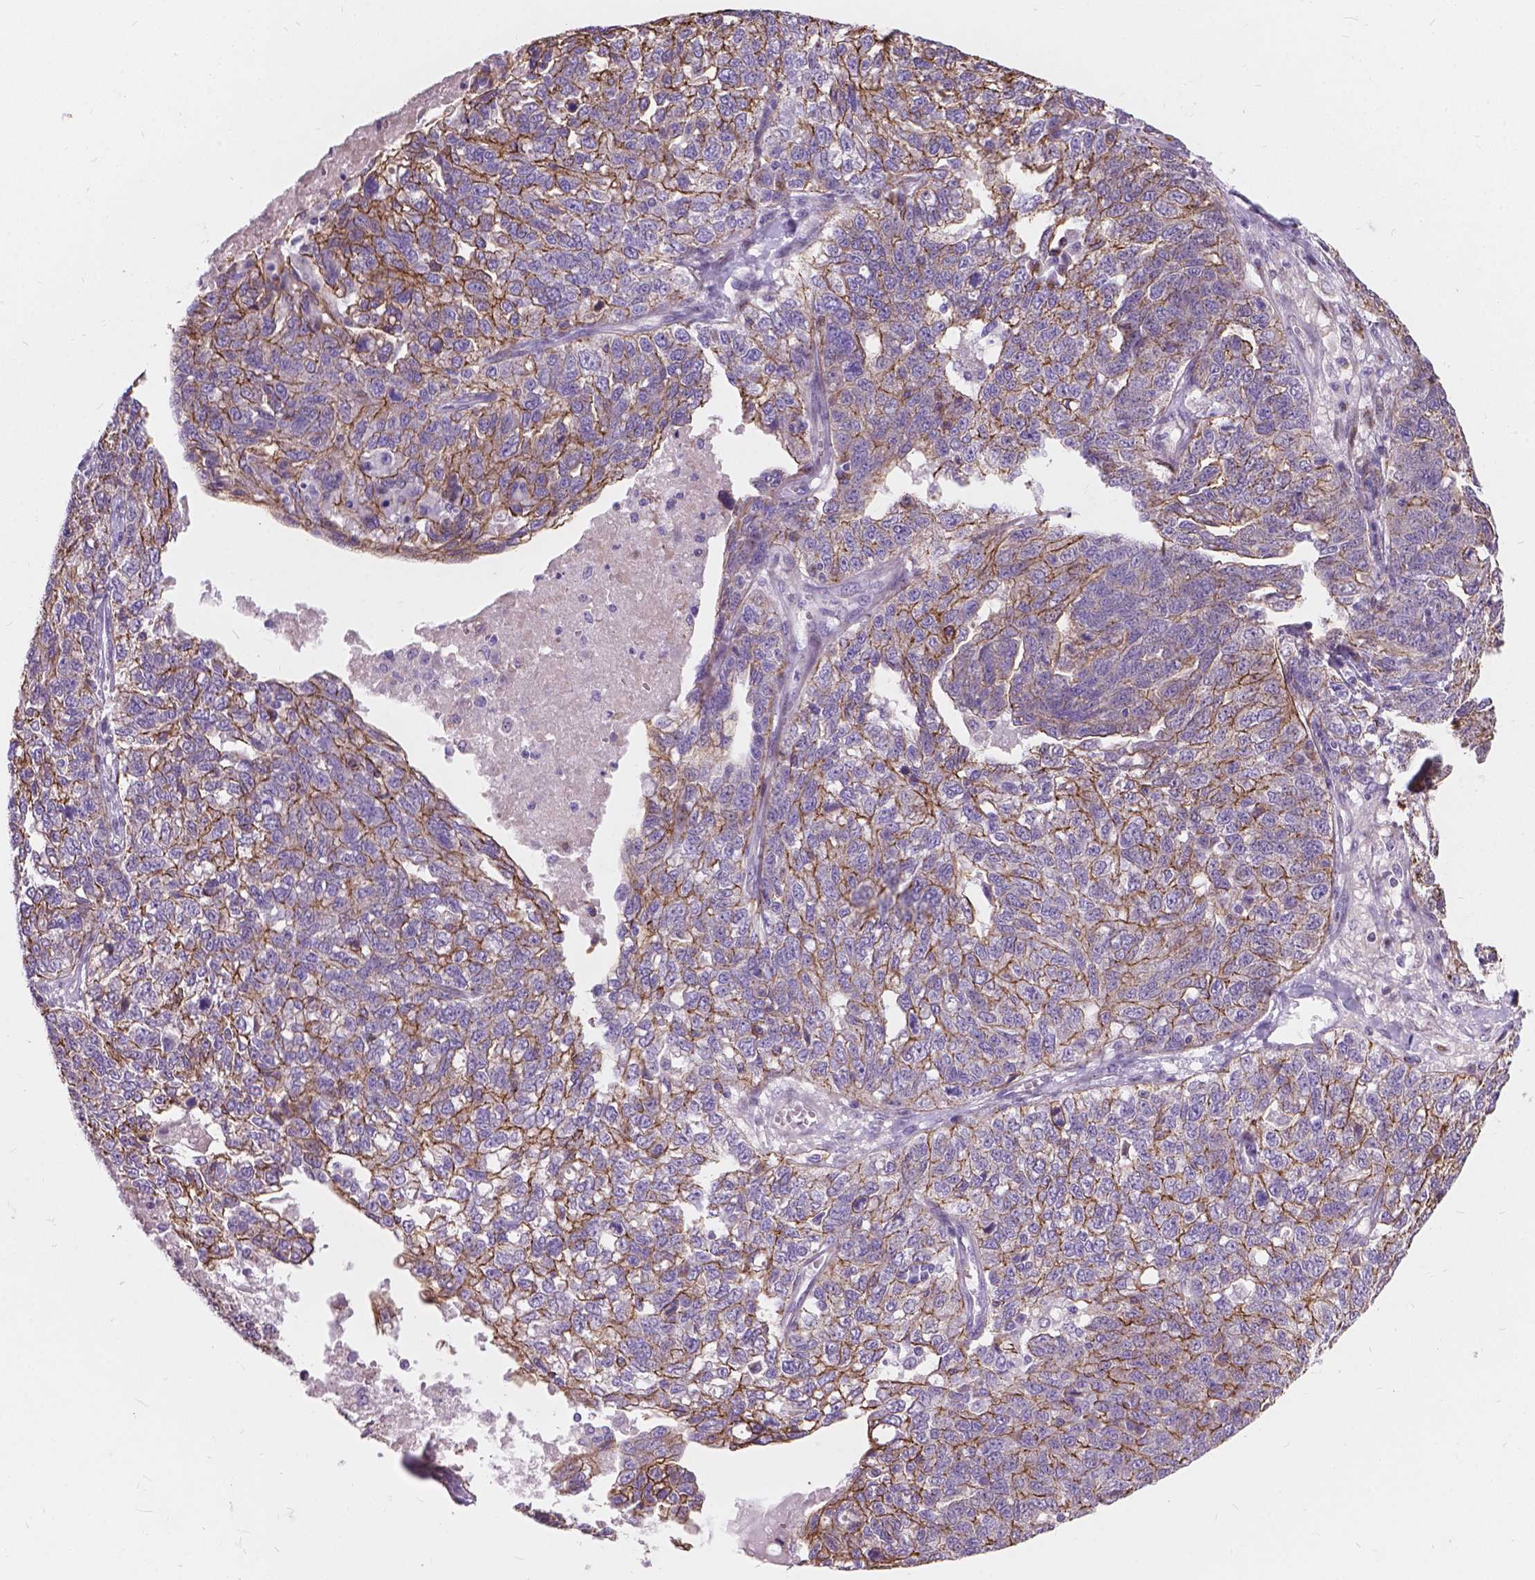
{"staining": {"intensity": "moderate", "quantity": "25%-75%", "location": "cytoplasmic/membranous"}, "tissue": "ovarian cancer", "cell_type": "Tumor cells", "image_type": "cancer", "snomed": [{"axis": "morphology", "description": "Cystadenocarcinoma, serous, NOS"}, {"axis": "topography", "description": "Ovary"}], "caption": "Human ovarian serous cystadenocarcinoma stained with a protein marker exhibits moderate staining in tumor cells.", "gene": "MYH14", "patient": {"sex": "female", "age": 71}}